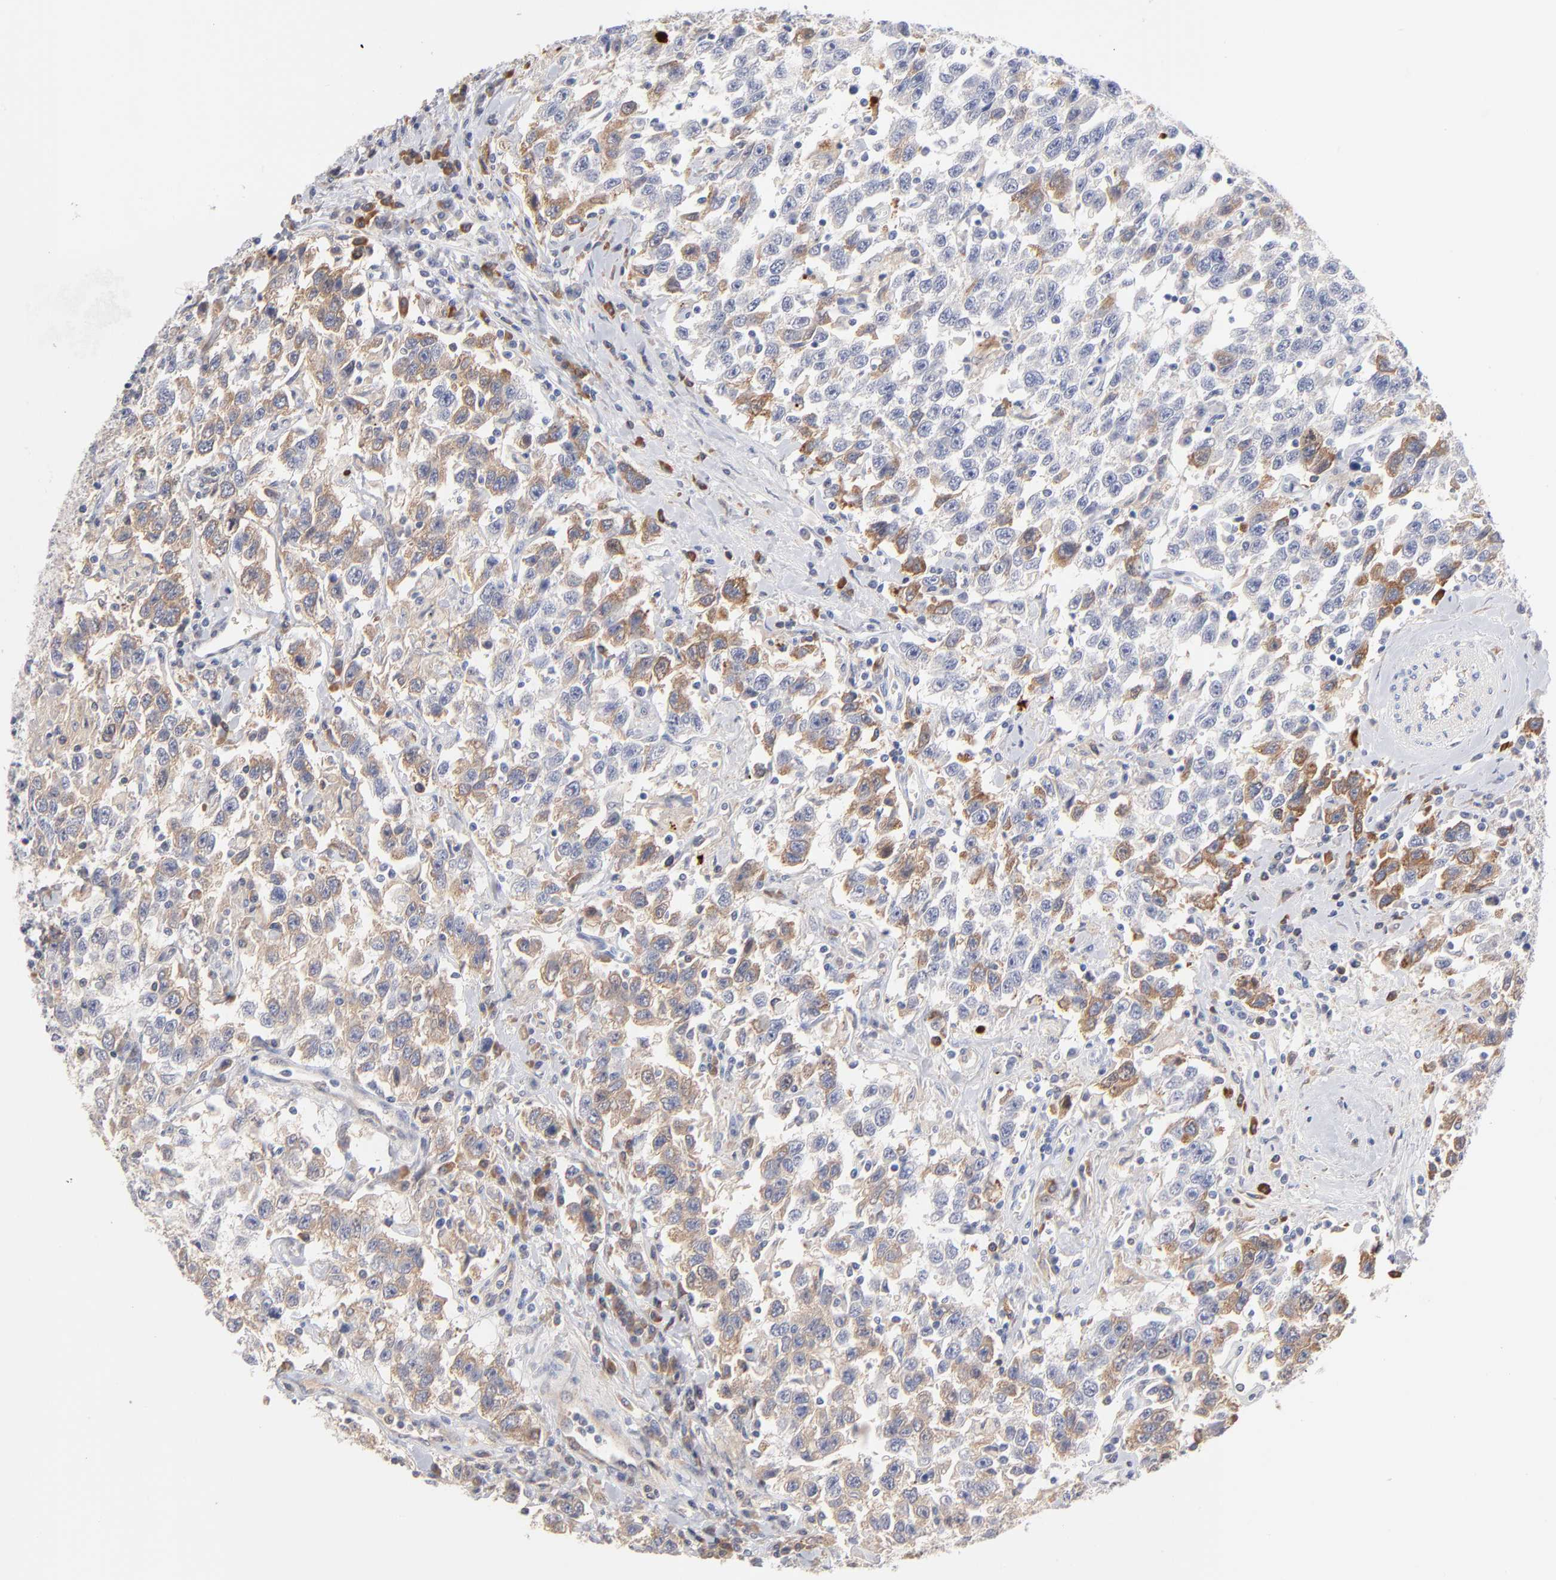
{"staining": {"intensity": "moderate", "quantity": "25%-75%", "location": "cytoplasmic/membranous"}, "tissue": "testis cancer", "cell_type": "Tumor cells", "image_type": "cancer", "snomed": [{"axis": "morphology", "description": "Seminoma, NOS"}, {"axis": "topography", "description": "Testis"}], "caption": "Seminoma (testis) tissue displays moderate cytoplasmic/membranous expression in approximately 25%-75% of tumor cells, visualized by immunohistochemistry.", "gene": "F12", "patient": {"sex": "male", "age": 41}}